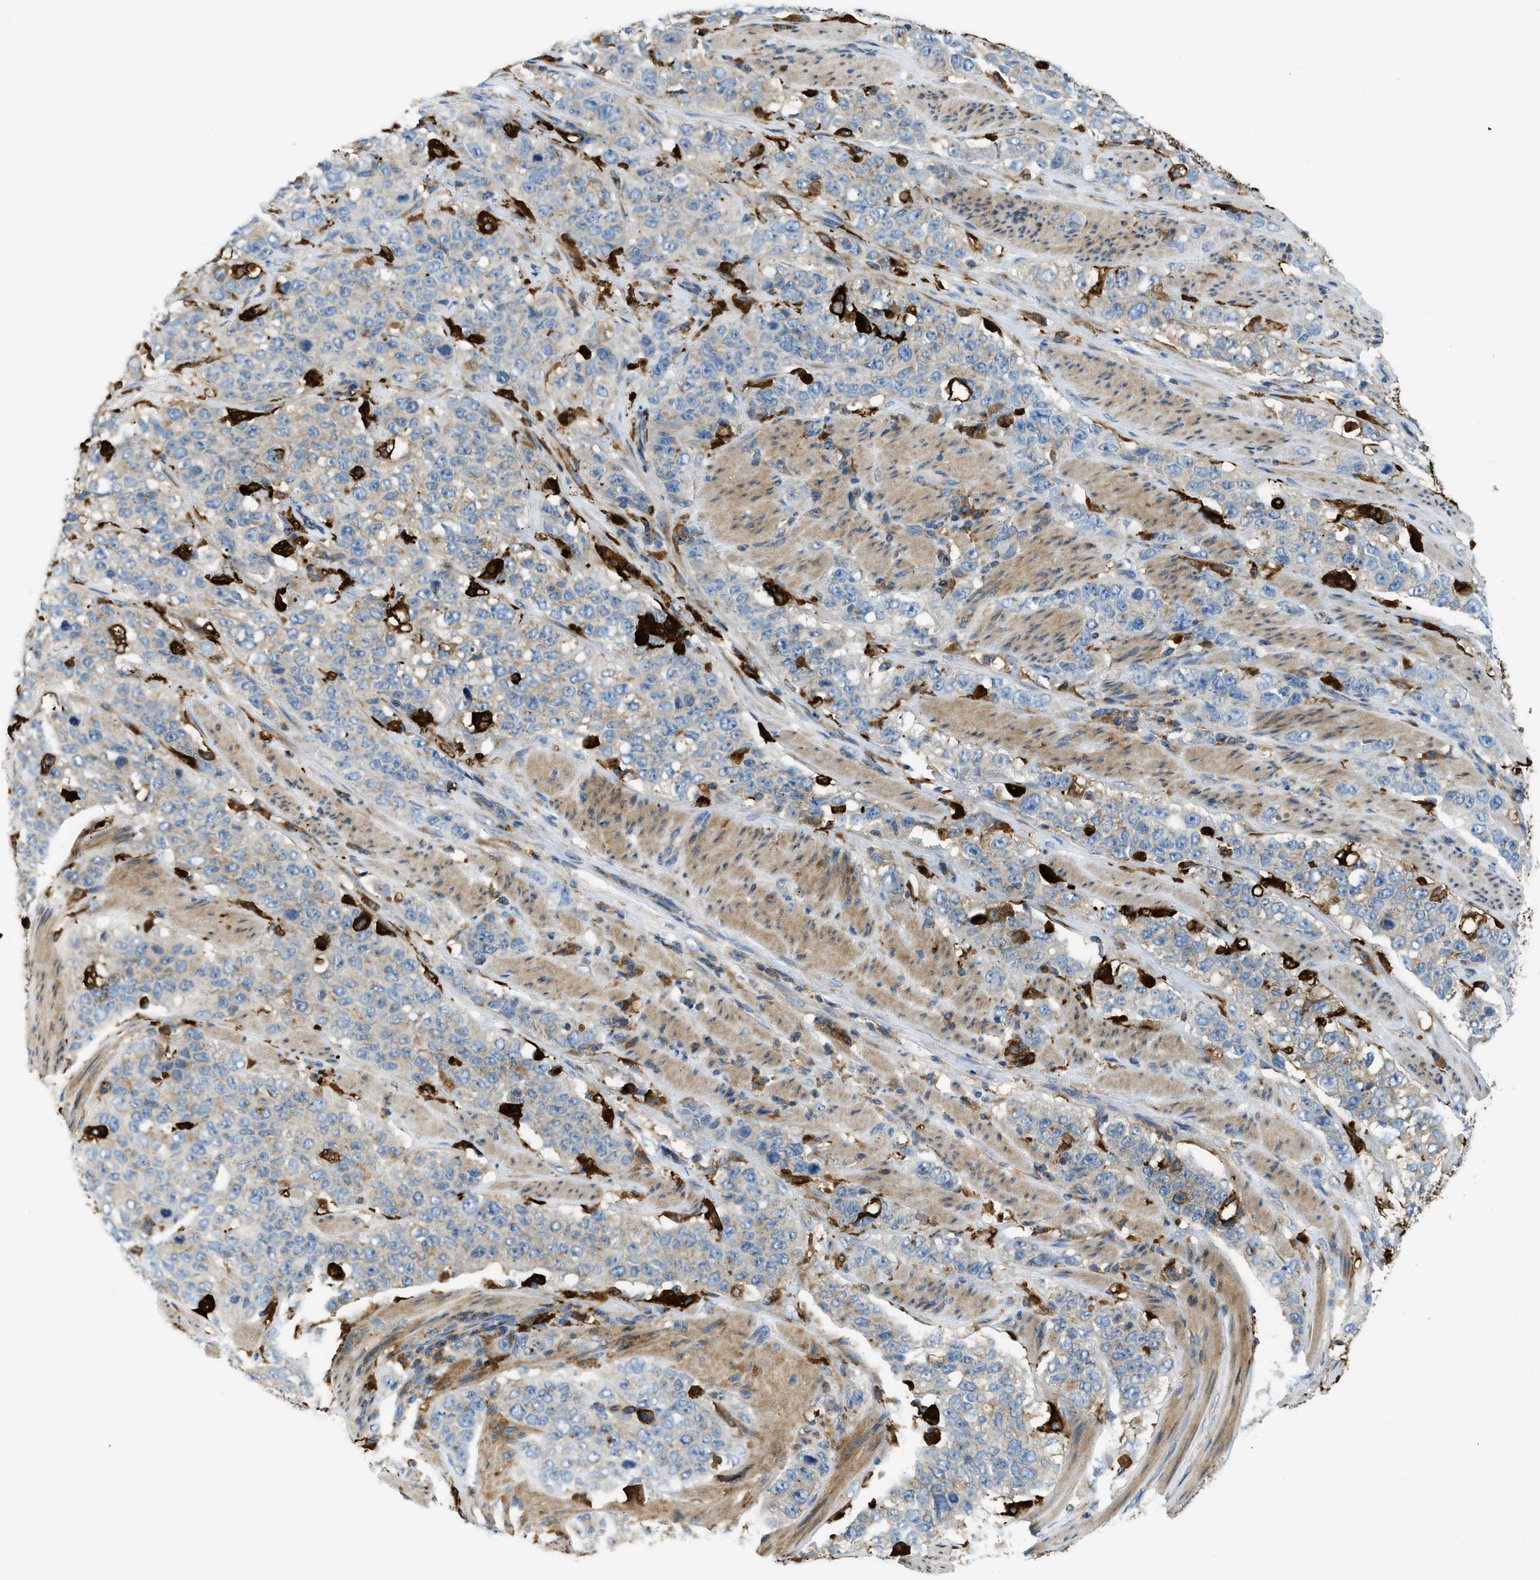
{"staining": {"intensity": "negative", "quantity": "none", "location": "none"}, "tissue": "stomach cancer", "cell_type": "Tumor cells", "image_type": "cancer", "snomed": [{"axis": "morphology", "description": "Adenocarcinoma, NOS"}, {"axis": "topography", "description": "Stomach"}], "caption": "An immunohistochemistry (IHC) histopathology image of stomach adenocarcinoma is shown. There is no staining in tumor cells of stomach adenocarcinoma.", "gene": "RFFL", "patient": {"sex": "male", "age": 48}}